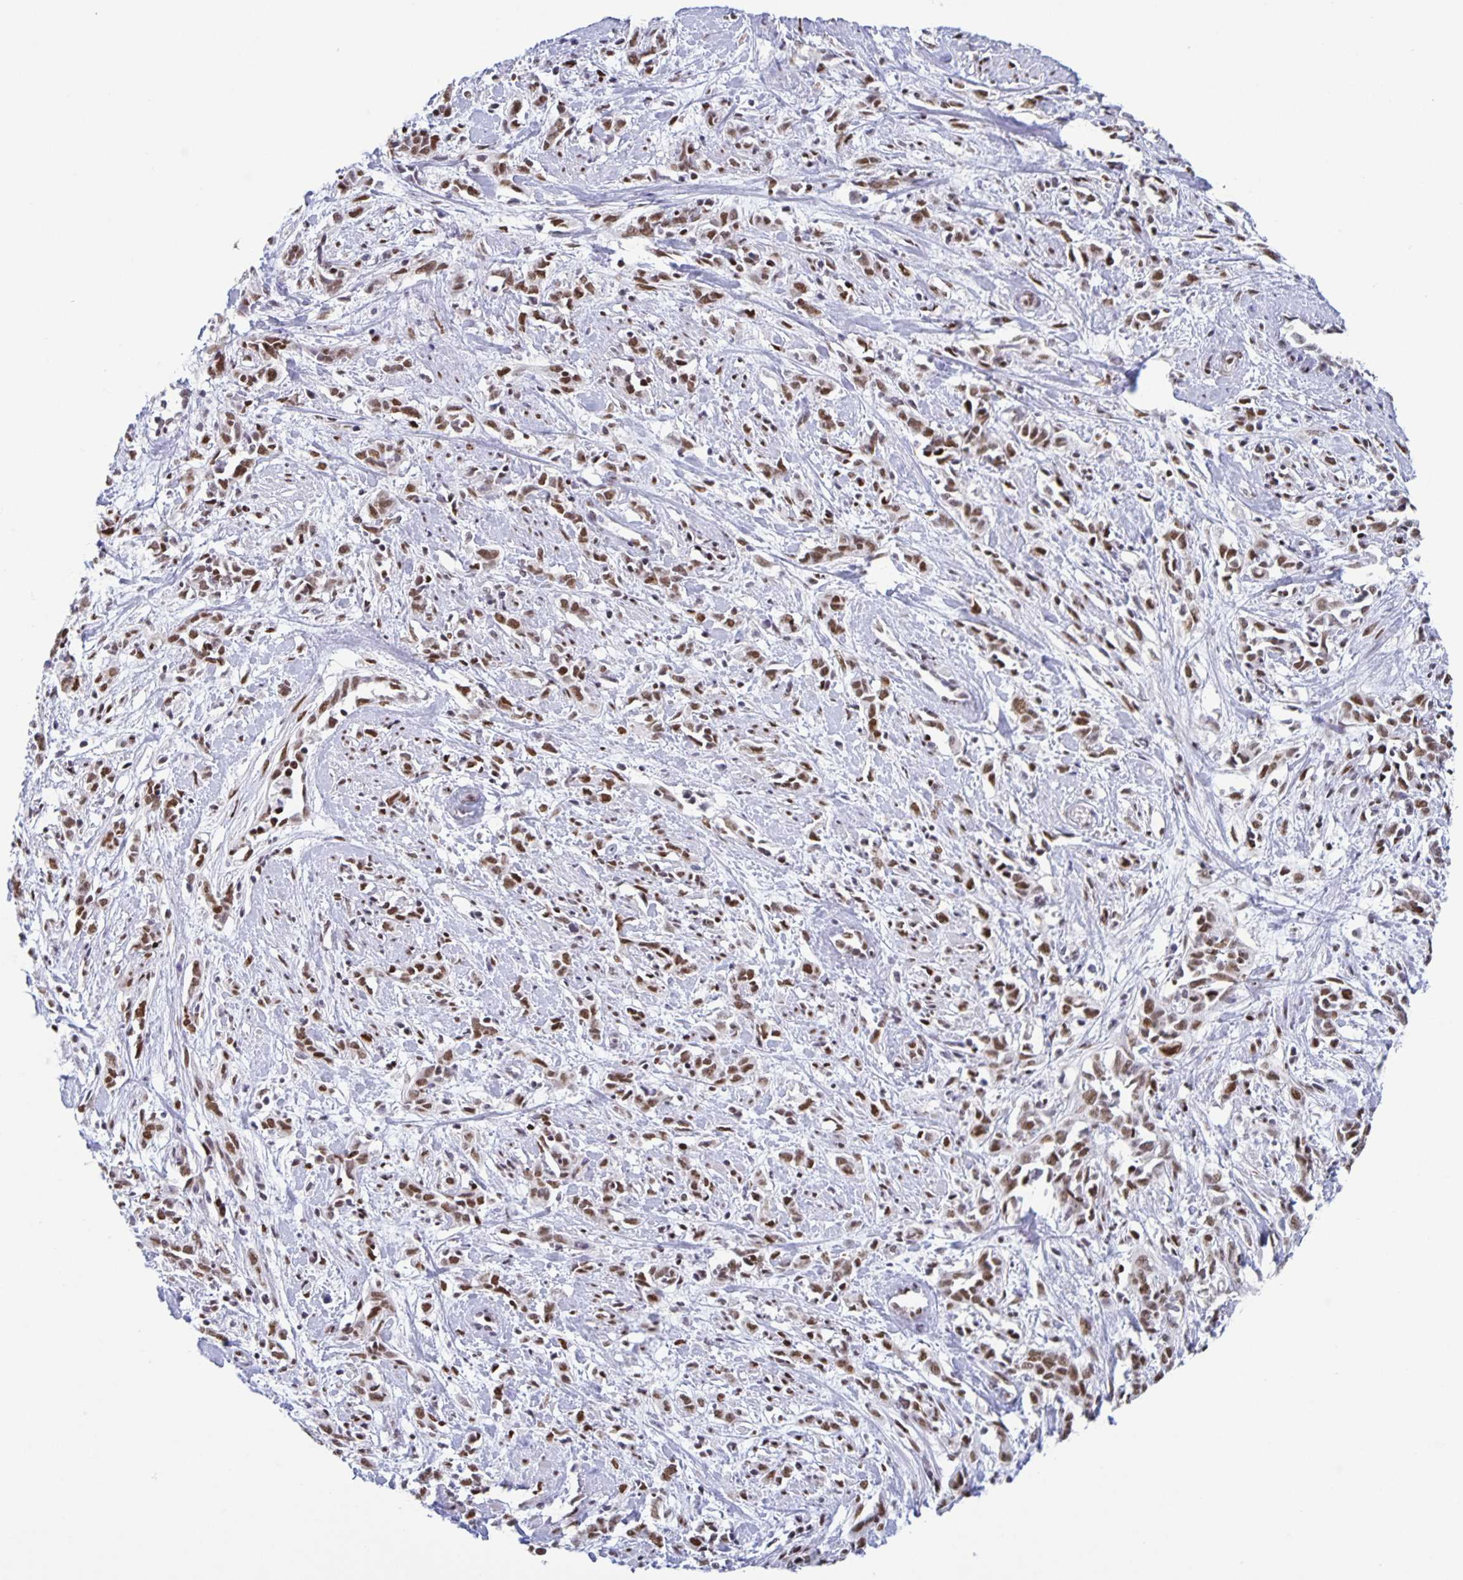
{"staining": {"intensity": "moderate", "quantity": ">75%", "location": "nuclear"}, "tissue": "cervical cancer", "cell_type": "Tumor cells", "image_type": "cancer", "snomed": [{"axis": "morphology", "description": "Adenocarcinoma, NOS"}, {"axis": "topography", "description": "Cervix"}], "caption": "Immunohistochemical staining of cervical adenocarcinoma displays medium levels of moderate nuclear protein staining in about >75% of tumor cells.", "gene": "JUND", "patient": {"sex": "female", "age": 40}}